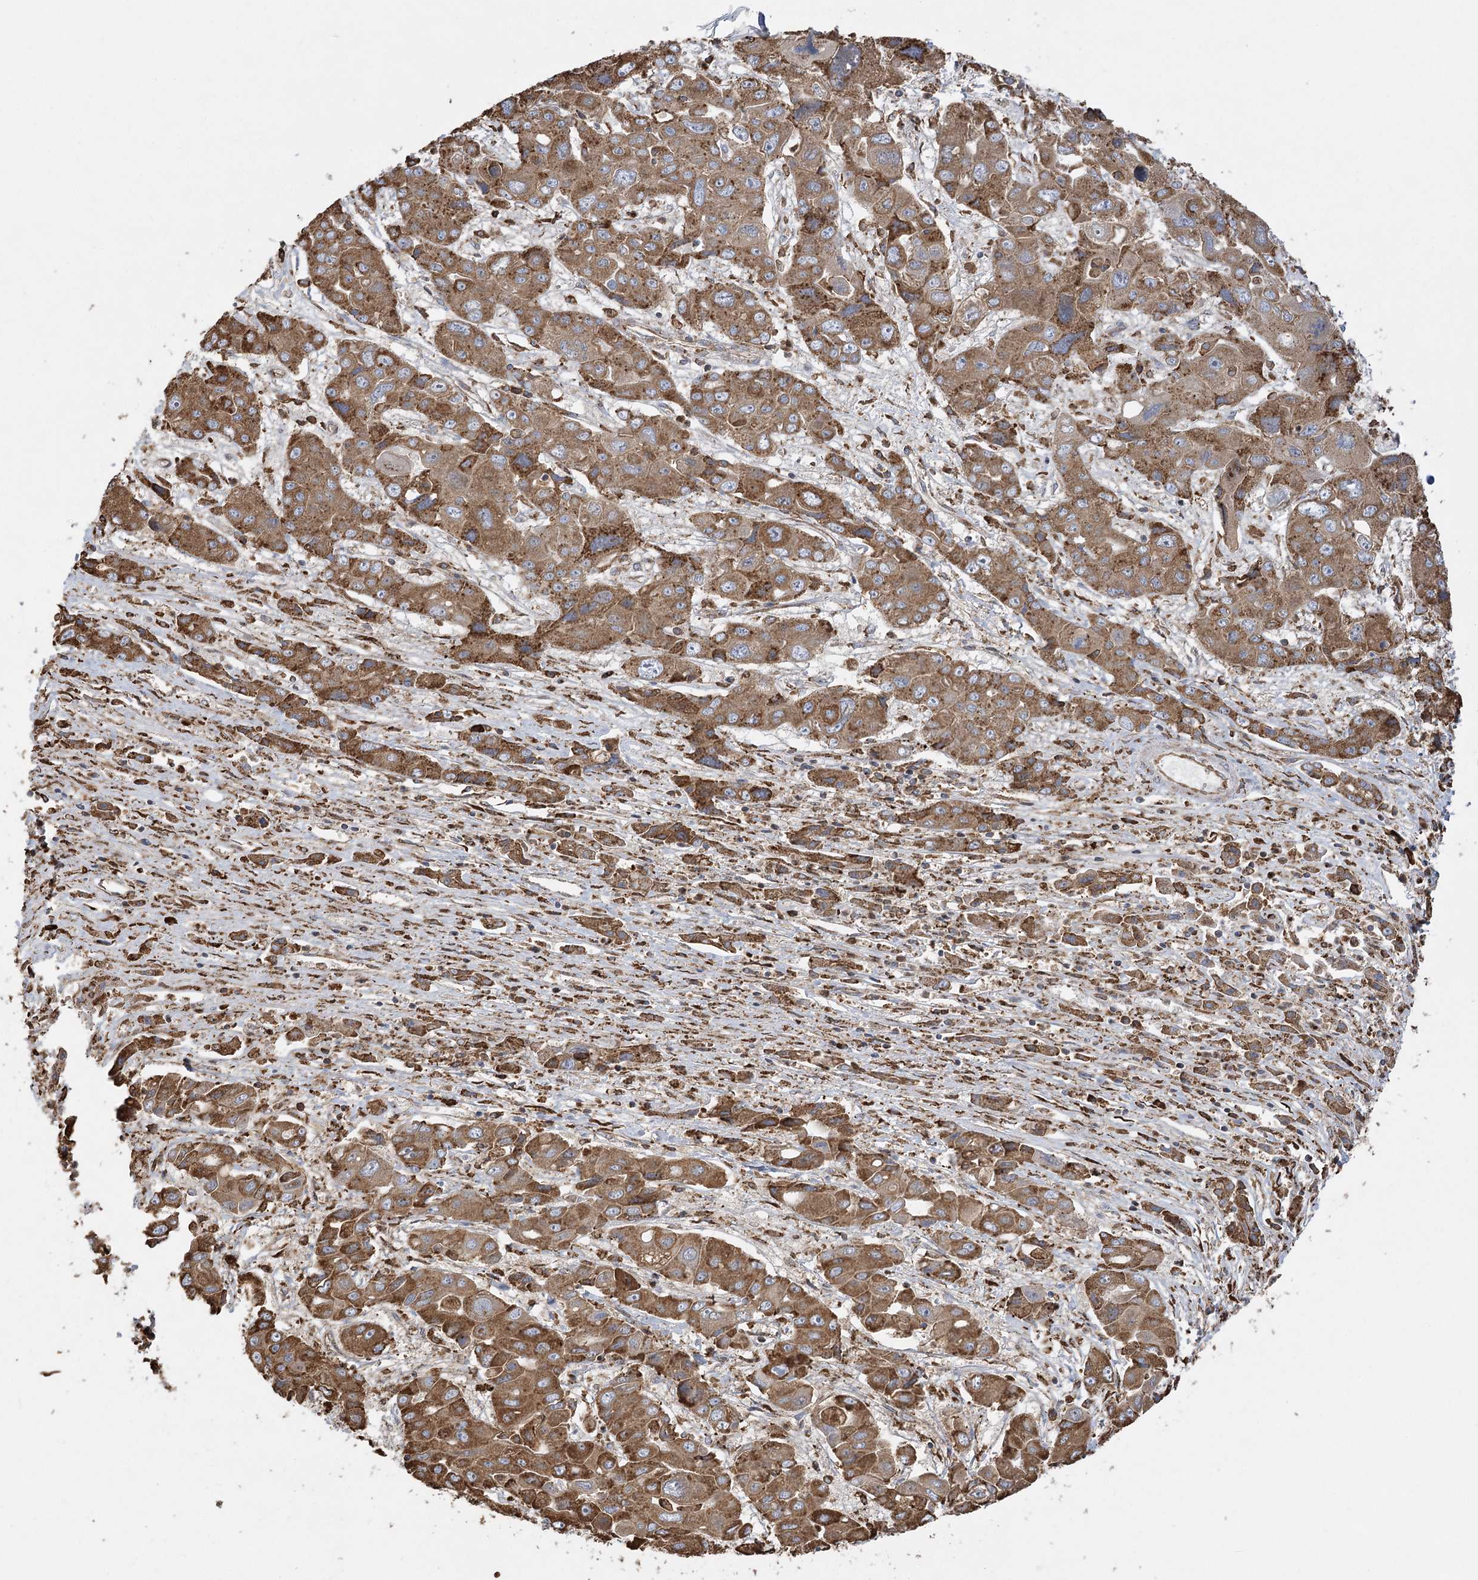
{"staining": {"intensity": "moderate", "quantity": ">75%", "location": "cytoplasmic/membranous"}, "tissue": "liver cancer", "cell_type": "Tumor cells", "image_type": "cancer", "snomed": [{"axis": "morphology", "description": "Cholangiocarcinoma"}, {"axis": "topography", "description": "Liver"}], "caption": "Liver cancer (cholangiocarcinoma) stained with DAB immunohistochemistry (IHC) reveals medium levels of moderate cytoplasmic/membranous positivity in approximately >75% of tumor cells.", "gene": "ACAP2", "patient": {"sex": "male", "age": 67}}